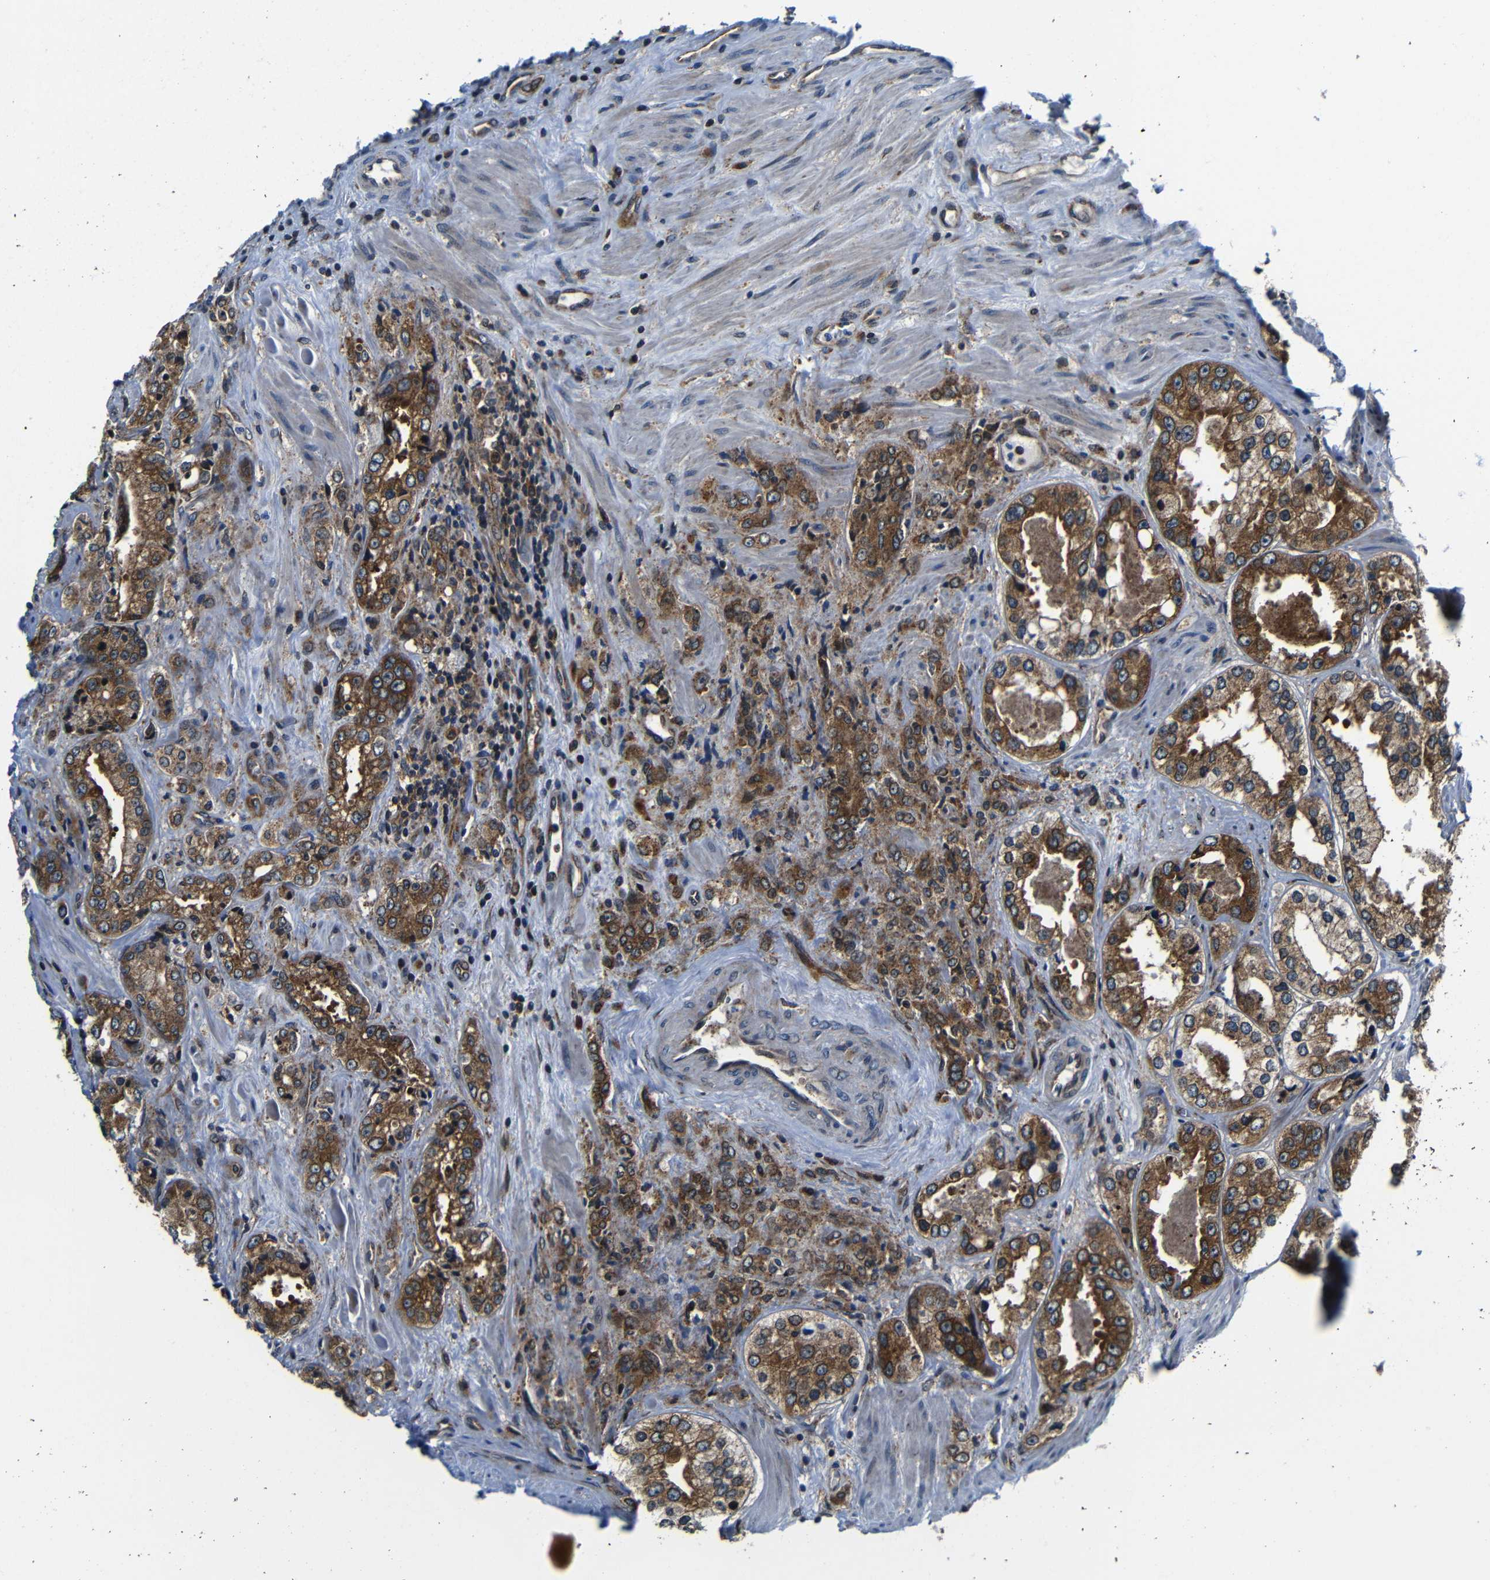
{"staining": {"intensity": "moderate", "quantity": ">75%", "location": "cytoplasmic/membranous"}, "tissue": "prostate cancer", "cell_type": "Tumor cells", "image_type": "cancer", "snomed": [{"axis": "morphology", "description": "Adenocarcinoma, High grade"}, {"axis": "topography", "description": "Prostate"}], "caption": "Moderate cytoplasmic/membranous staining for a protein is seen in approximately >75% of tumor cells of prostate cancer using immunohistochemistry (IHC).", "gene": "ABCE1", "patient": {"sex": "male", "age": 61}}